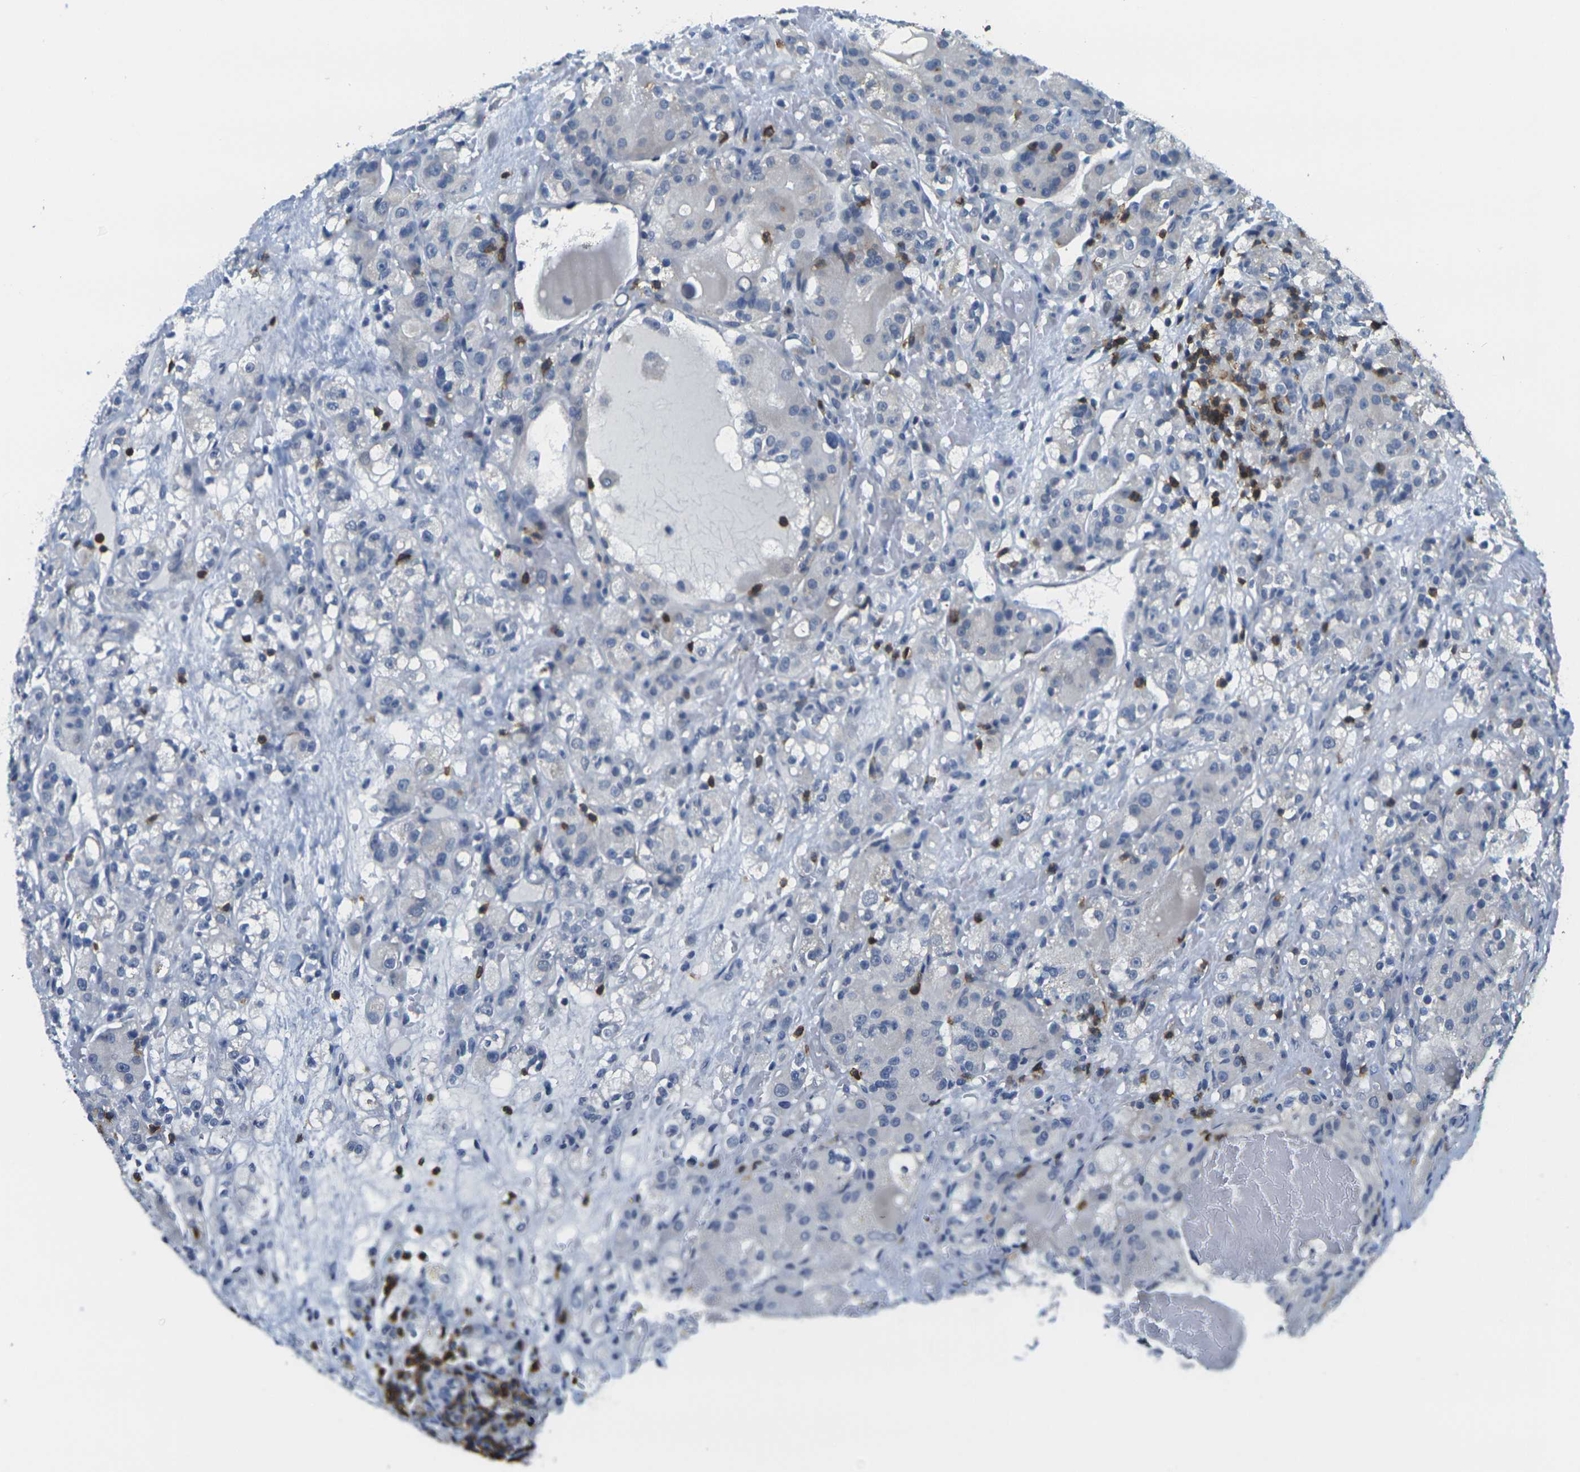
{"staining": {"intensity": "negative", "quantity": "none", "location": "none"}, "tissue": "renal cancer", "cell_type": "Tumor cells", "image_type": "cancer", "snomed": [{"axis": "morphology", "description": "Normal tissue, NOS"}, {"axis": "morphology", "description": "Adenocarcinoma, NOS"}, {"axis": "topography", "description": "Kidney"}], "caption": "Tumor cells are negative for brown protein staining in renal adenocarcinoma. The staining was performed using DAB (3,3'-diaminobenzidine) to visualize the protein expression in brown, while the nuclei were stained in blue with hematoxylin (Magnification: 20x).", "gene": "CD3D", "patient": {"sex": "male", "age": 61}}